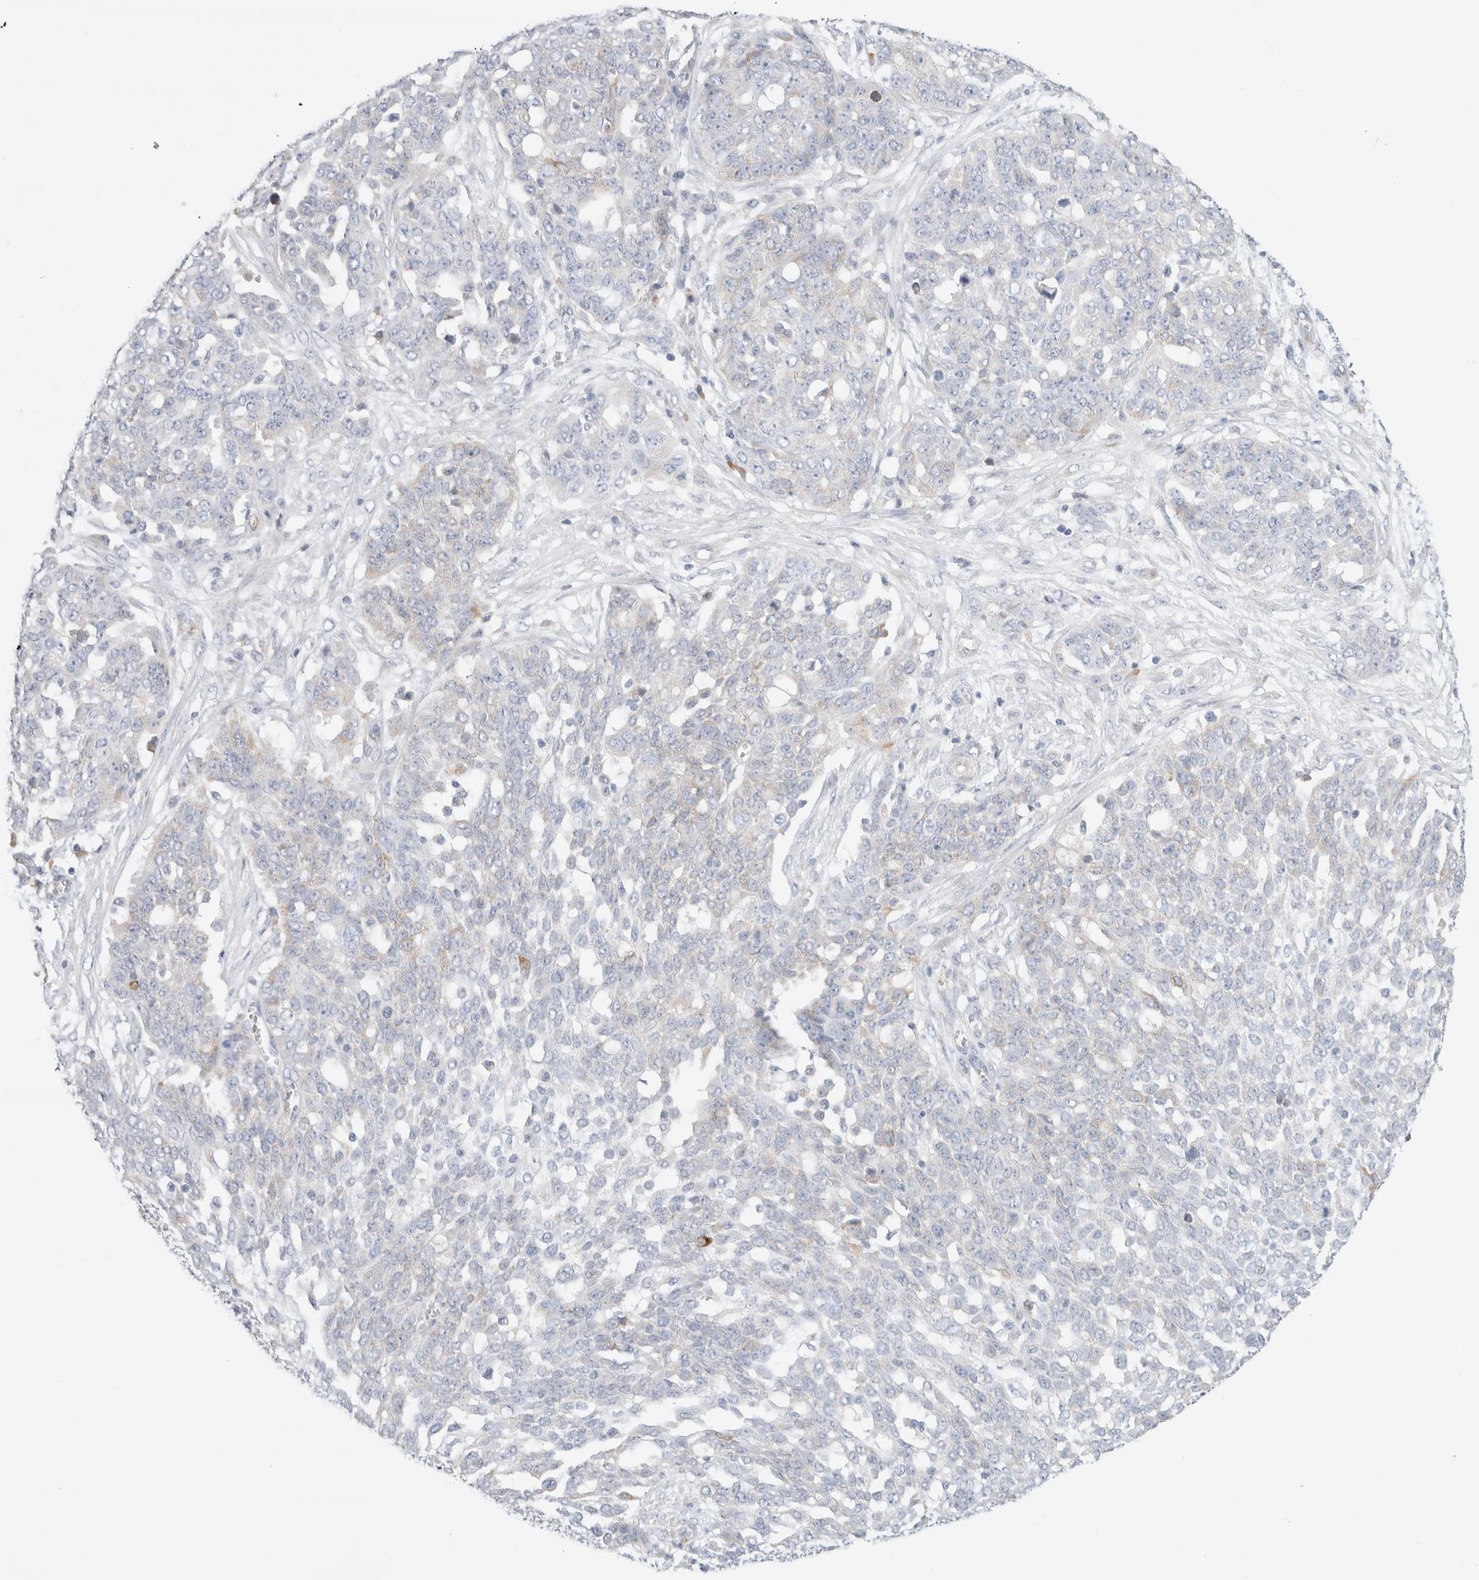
{"staining": {"intensity": "negative", "quantity": "none", "location": "none"}, "tissue": "ovarian cancer", "cell_type": "Tumor cells", "image_type": "cancer", "snomed": [{"axis": "morphology", "description": "Cystadenocarcinoma, serous, NOS"}, {"axis": "topography", "description": "Soft tissue"}, {"axis": "topography", "description": "Ovary"}], "caption": "The histopathology image displays no significant expression in tumor cells of serous cystadenocarcinoma (ovarian). The staining is performed using DAB brown chromogen with nuclei counter-stained in using hematoxylin.", "gene": "CSK", "patient": {"sex": "female", "age": 57}}